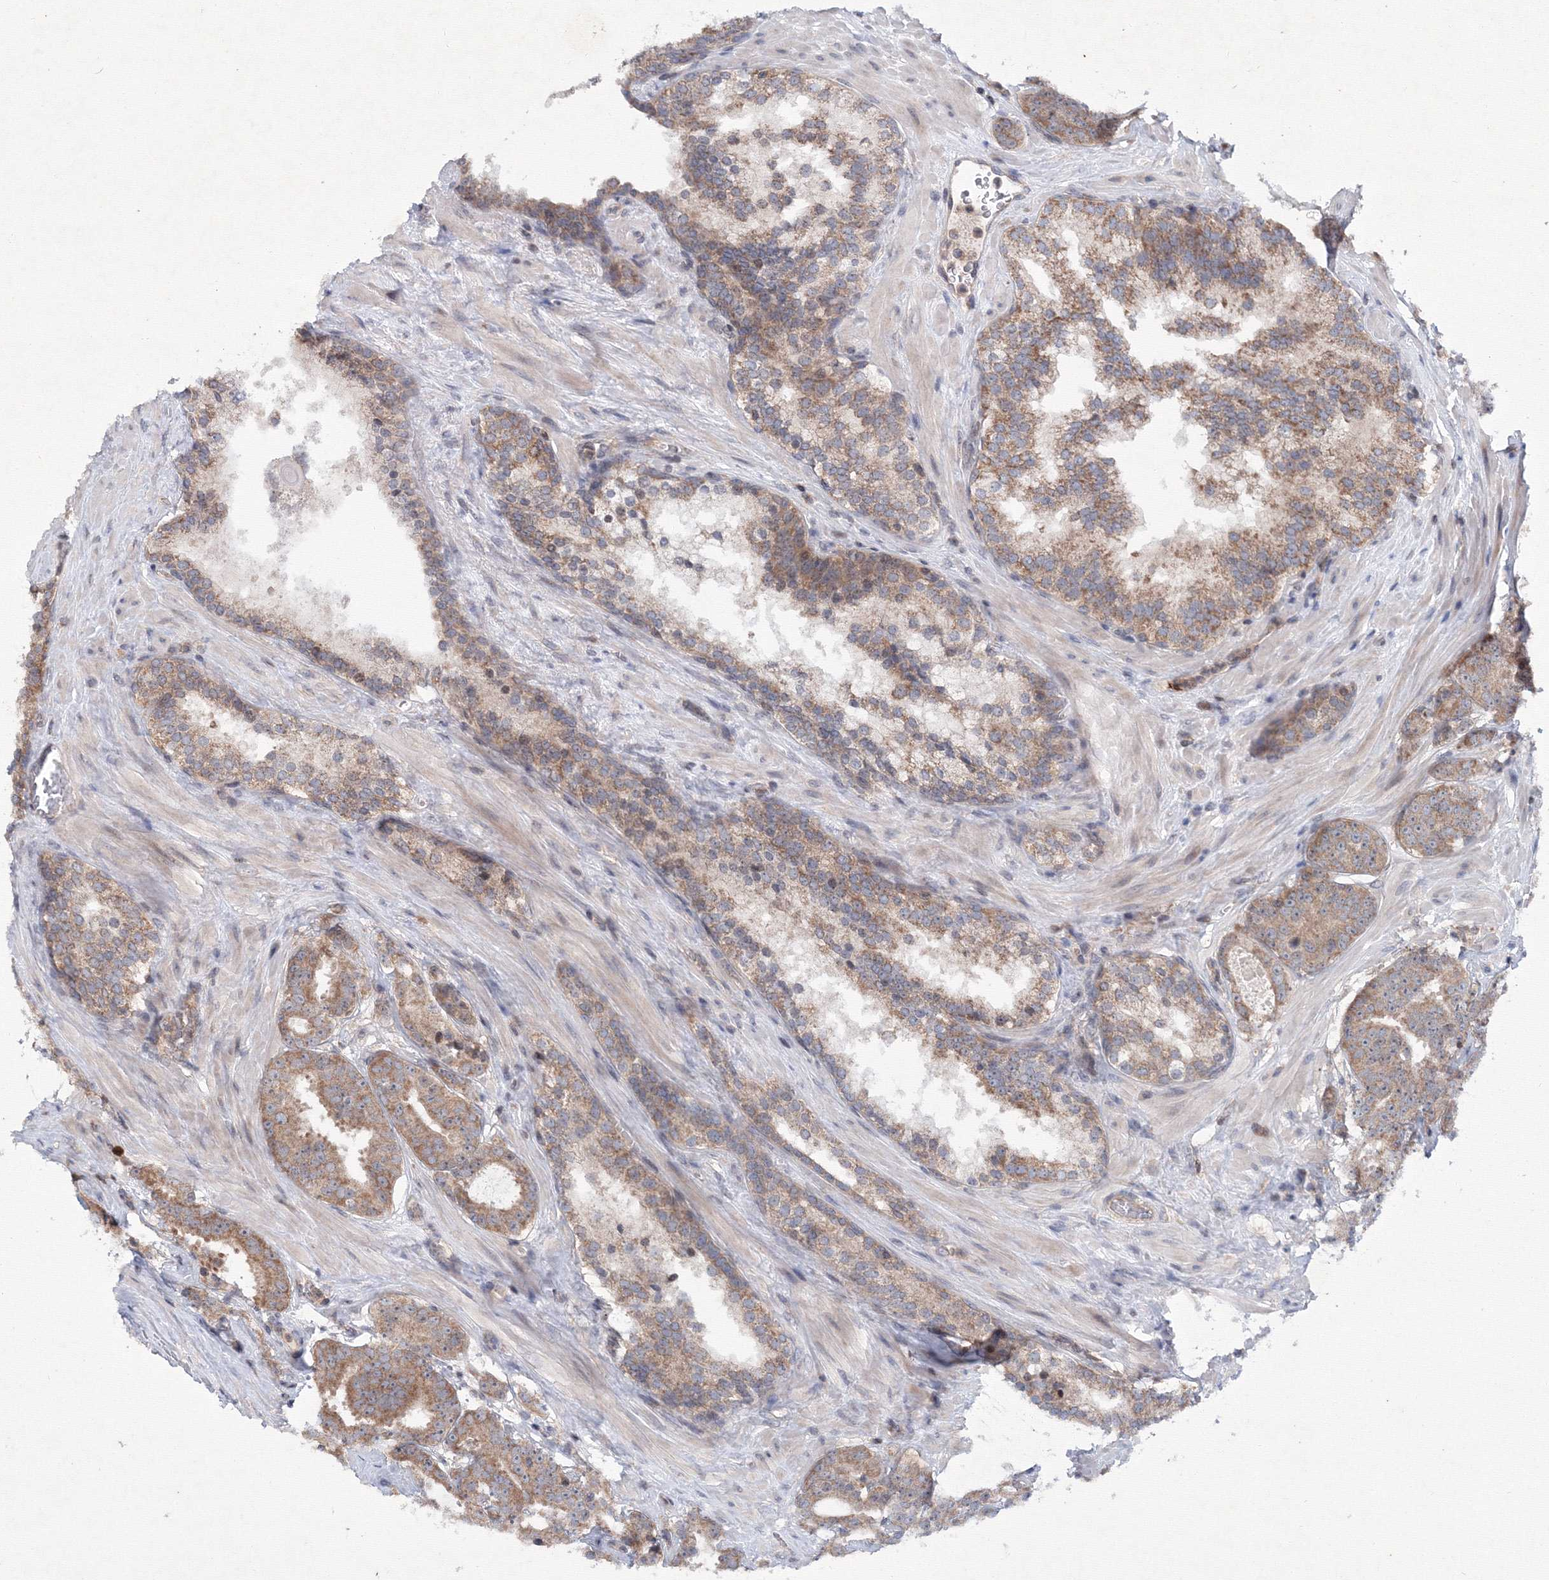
{"staining": {"intensity": "moderate", "quantity": ">75%", "location": "cytoplasmic/membranous"}, "tissue": "prostate cancer", "cell_type": "Tumor cells", "image_type": "cancer", "snomed": [{"axis": "morphology", "description": "Adenocarcinoma, High grade"}, {"axis": "topography", "description": "Prostate"}], "caption": "Prostate cancer stained for a protein (brown) exhibits moderate cytoplasmic/membranous positive expression in about >75% of tumor cells.", "gene": "MKRN2", "patient": {"sex": "male", "age": 57}}